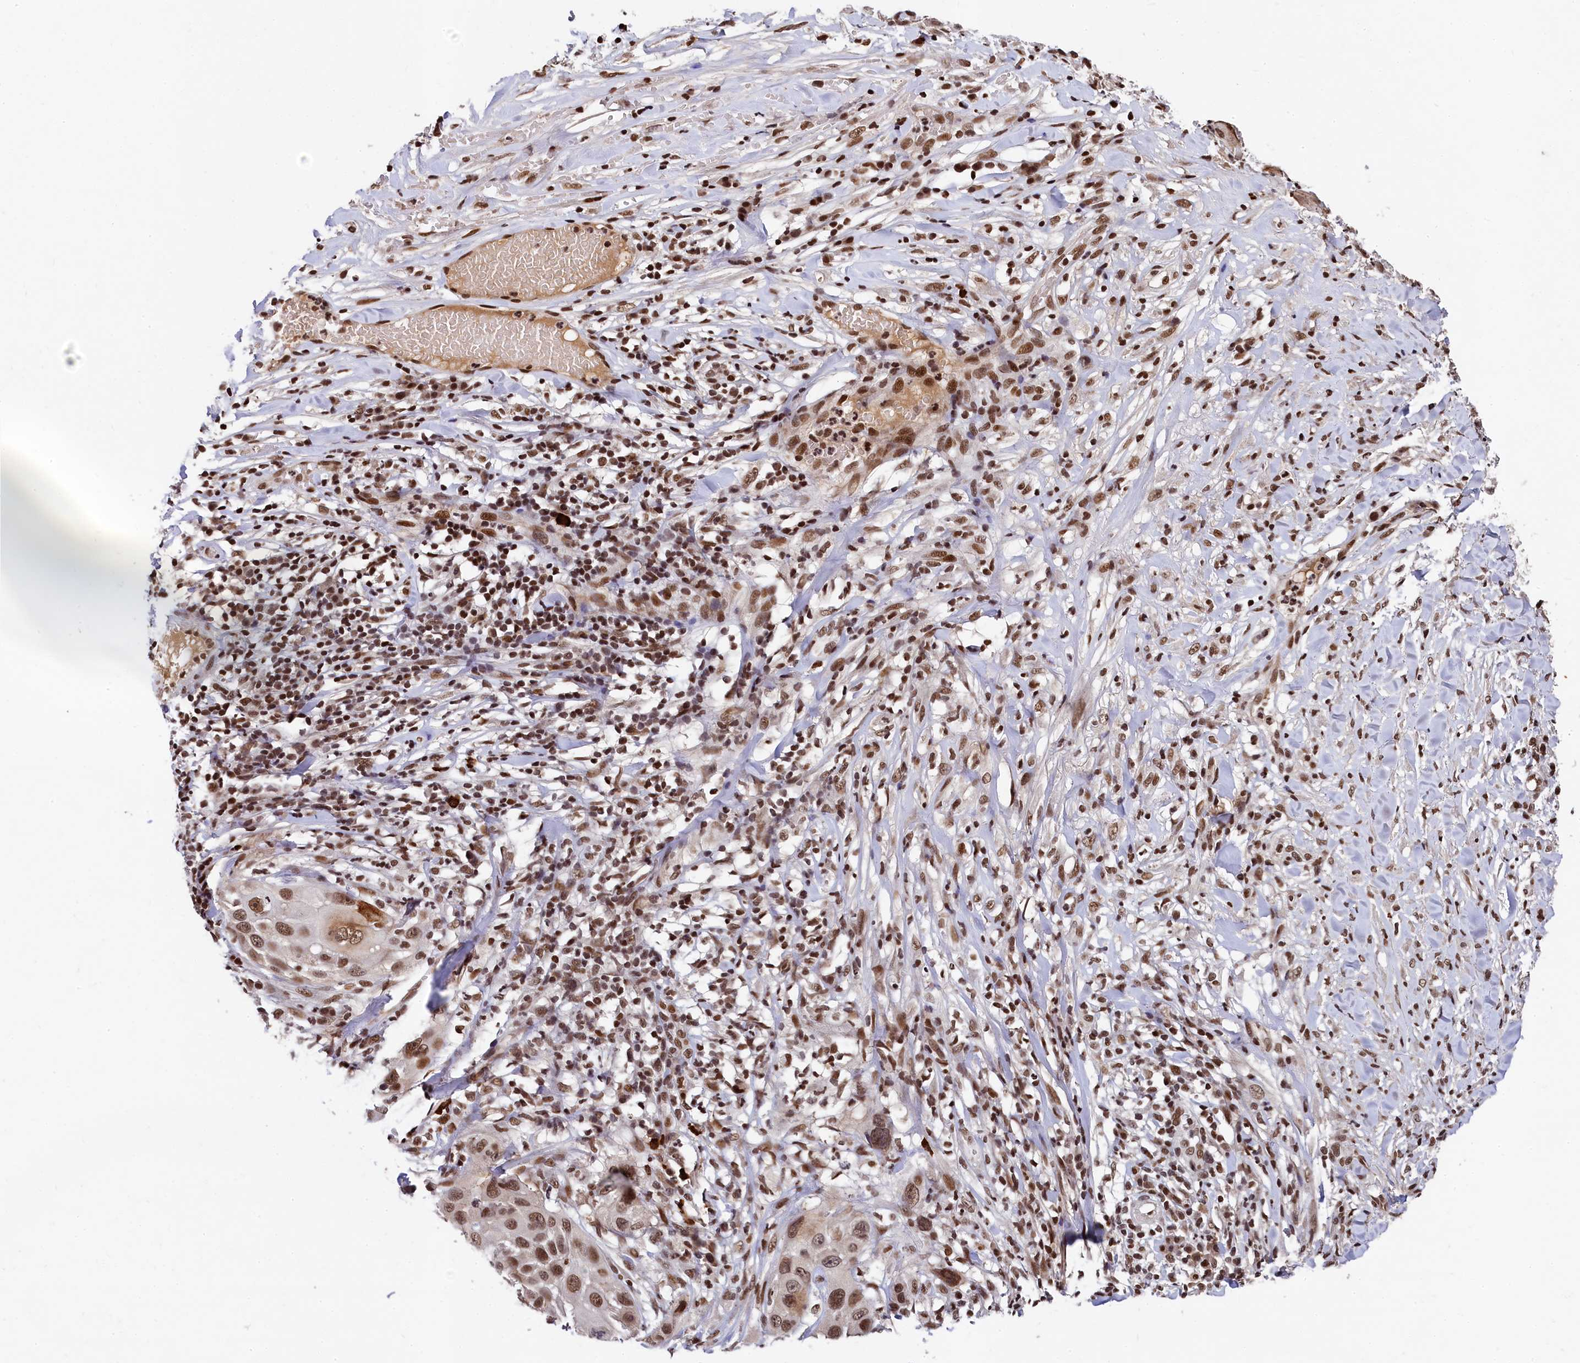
{"staining": {"intensity": "moderate", "quantity": ">75%", "location": "nuclear"}, "tissue": "skin cancer", "cell_type": "Tumor cells", "image_type": "cancer", "snomed": [{"axis": "morphology", "description": "Squamous cell carcinoma, NOS"}, {"axis": "topography", "description": "Skin"}], "caption": "A photomicrograph showing moderate nuclear staining in approximately >75% of tumor cells in skin cancer, as visualized by brown immunohistochemical staining.", "gene": "FAM217B", "patient": {"sex": "female", "age": 44}}